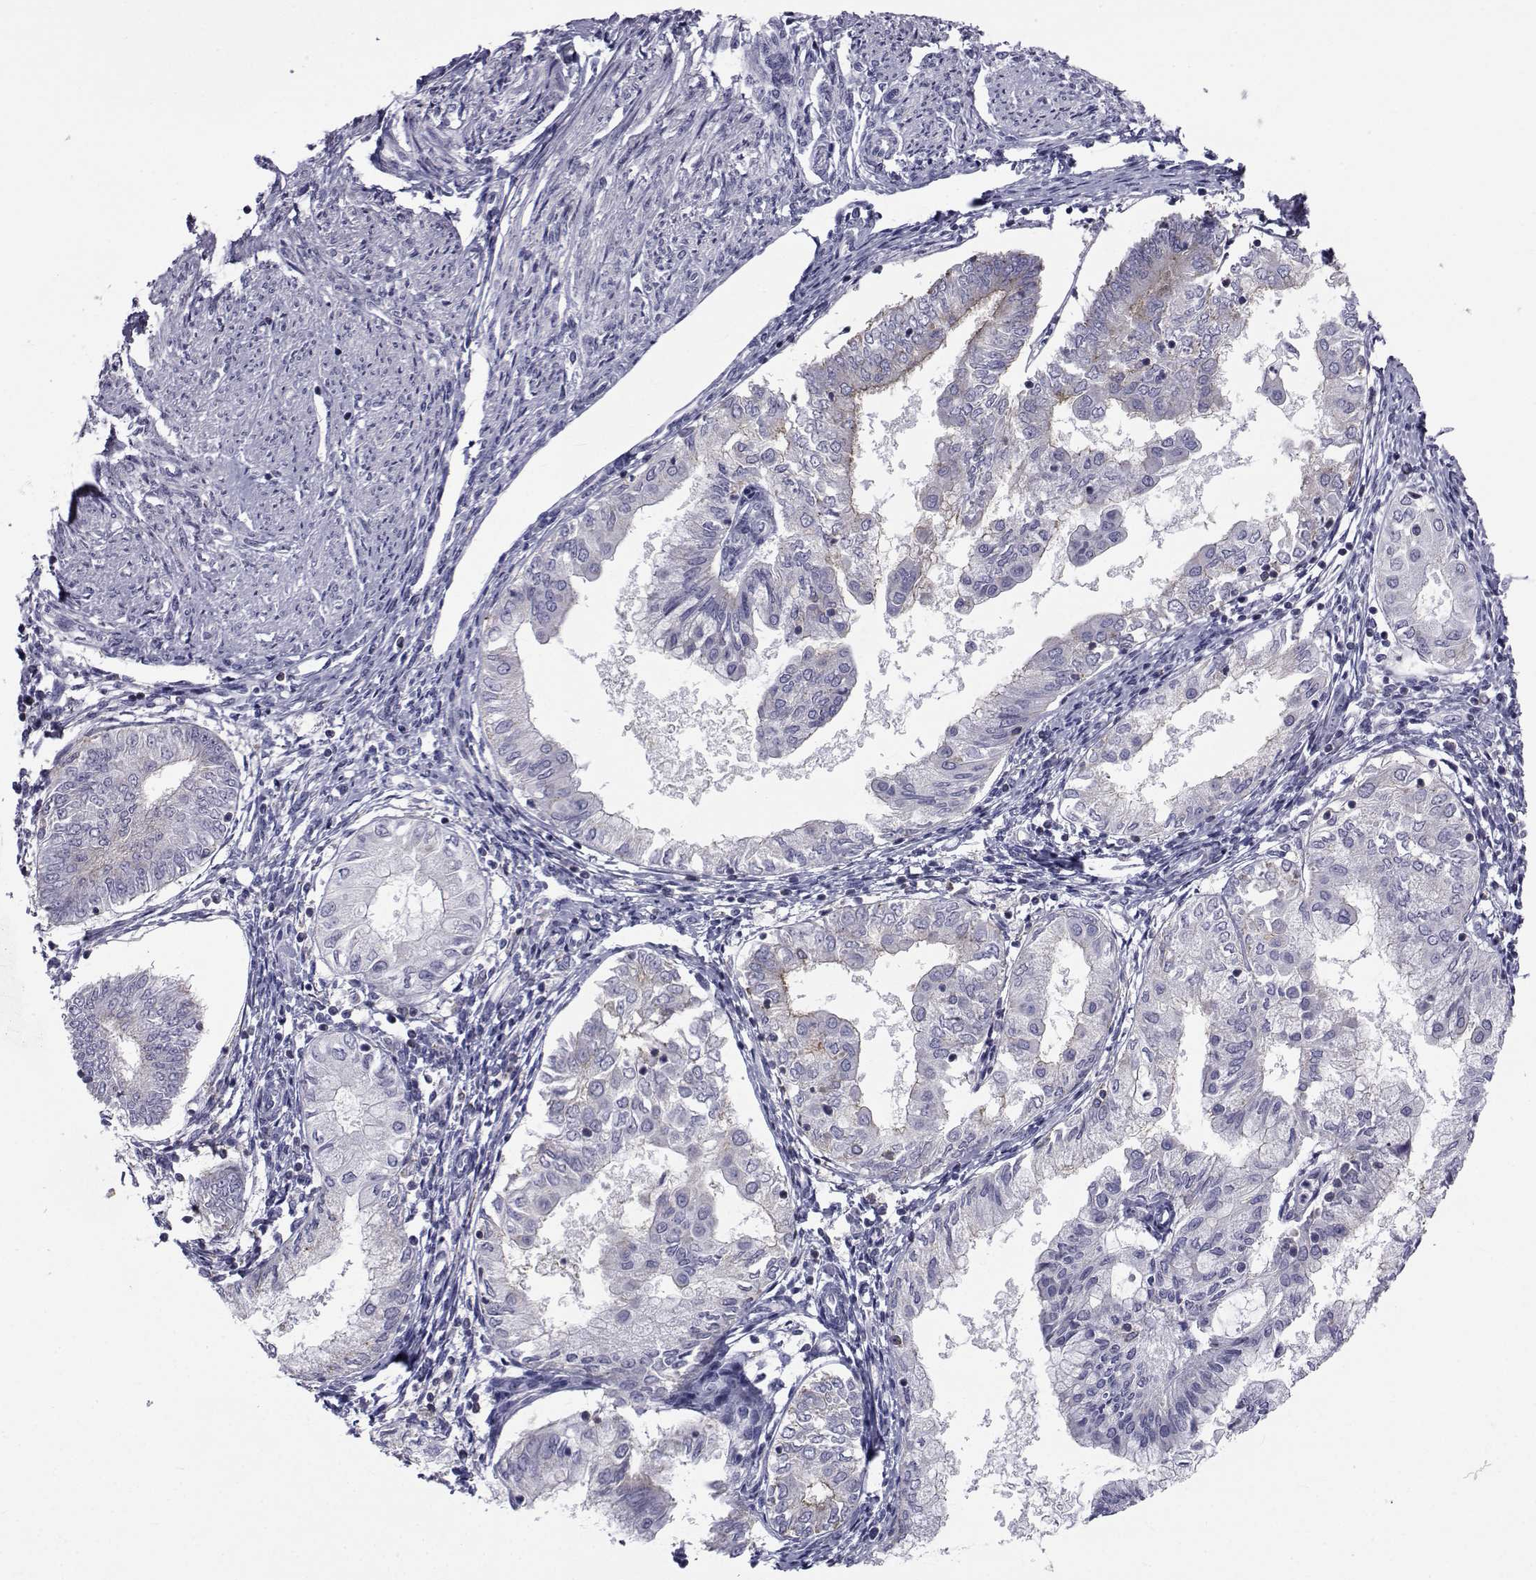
{"staining": {"intensity": "moderate", "quantity": "<25%", "location": "cytoplasmic/membranous"}, "tissue": "endometrial cancer", "cell_type": "Tumor cells", "image_type": "cancer", "snomed": [{"axis": "morphology", "description": "Adenocarcinoma, NOS"}, {"axis": "topography", "description": "Endometrium"}], "caption": "Adenocarcinoma (endometrial) tissue reveals moderate cytoplasmic/membranous expression in about <25% of tumor cells (DAB (3,3'-diaminobenzidine) = brown stain, brightfield microscopy at high magnification).", "gene": "PDE6H", "patient": {"sex": "female", "age": 68}}